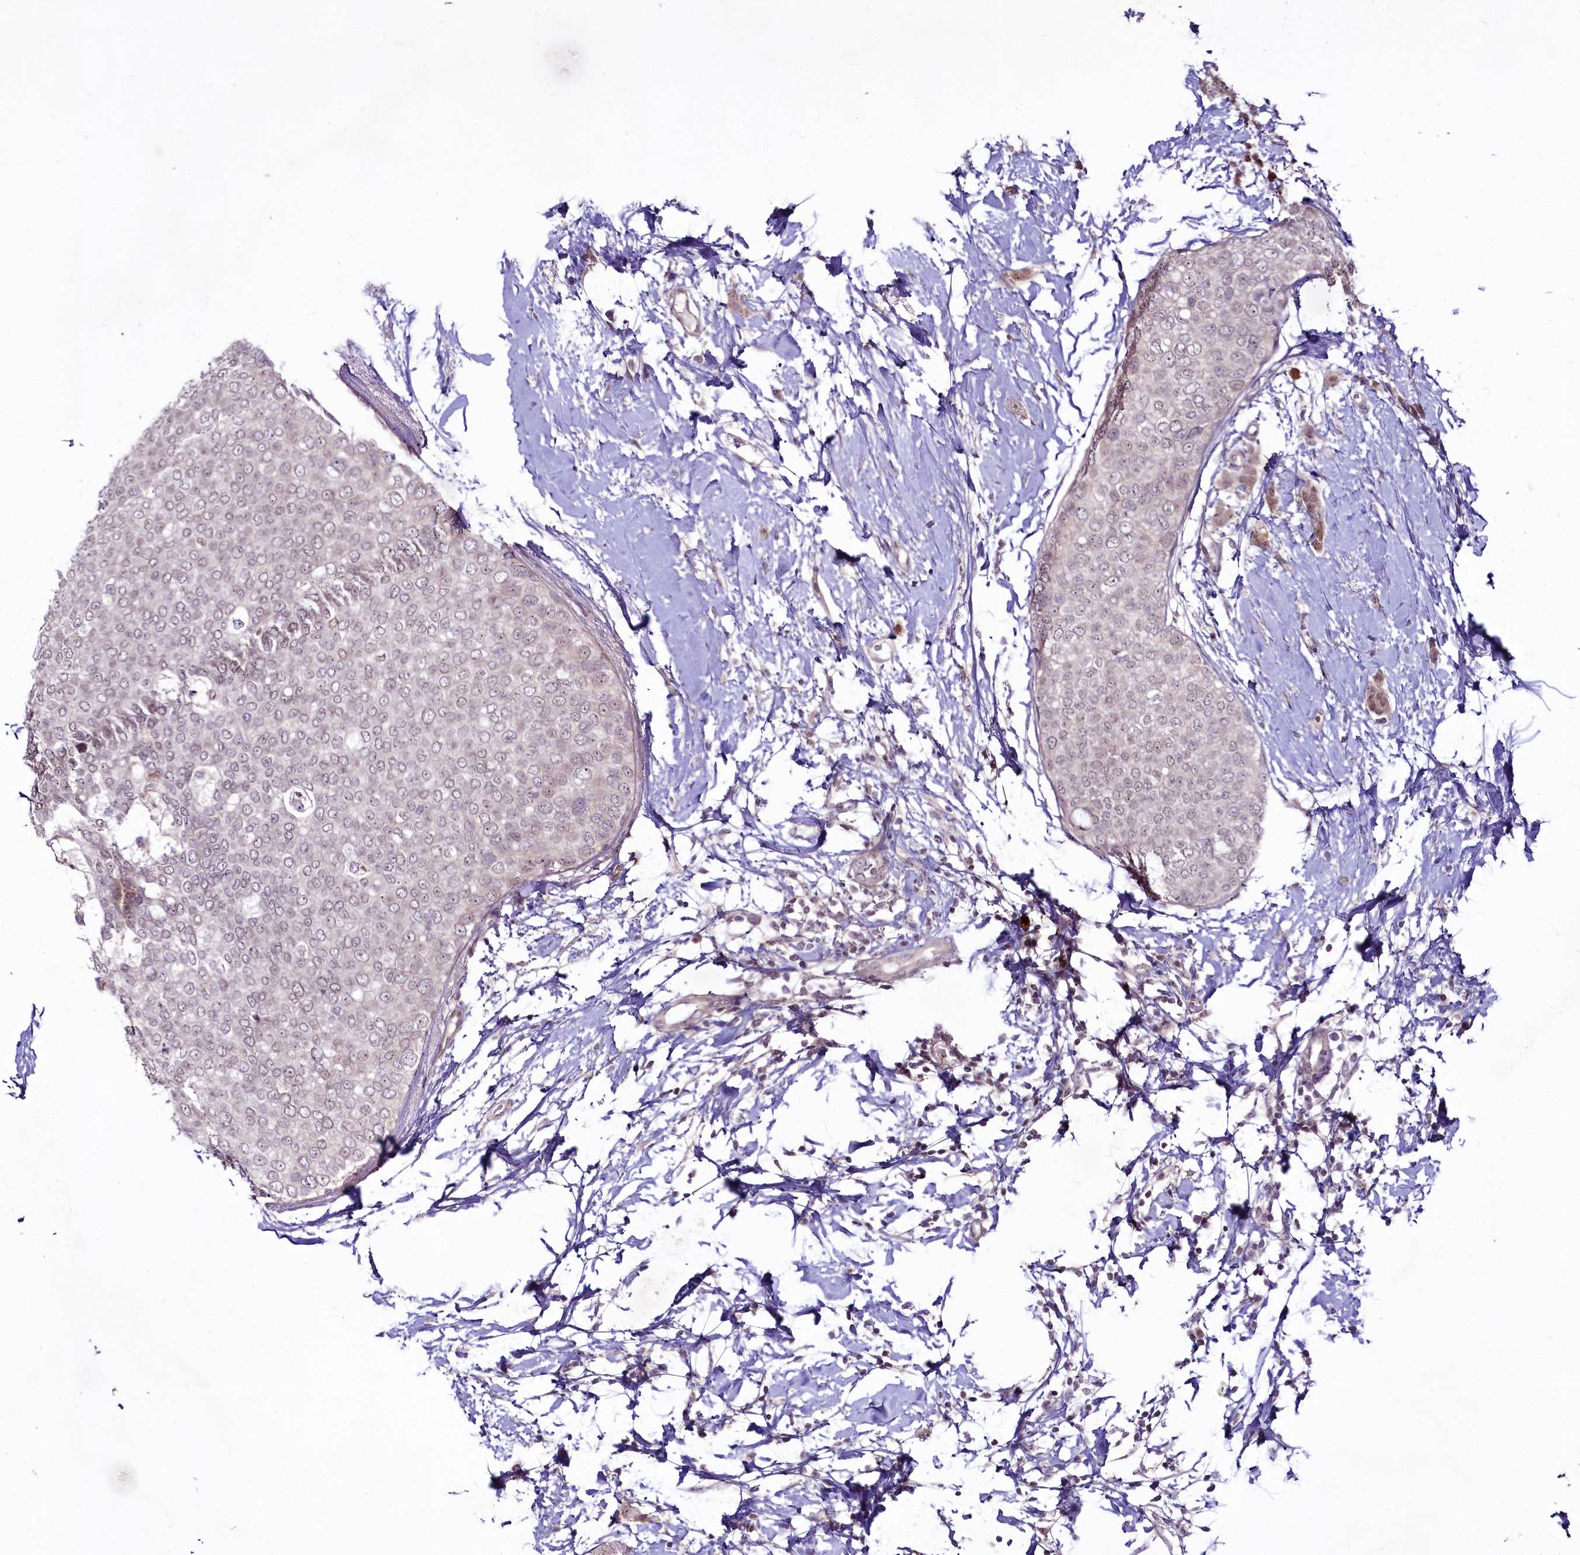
{"staining": {"intensity": "weak", "quantity": "25%-75%", "location": "nuclear"}, "tissue": "breast cancer", "cell_type": "Tumor cells", "image_type": "cancer", "snomed": [{"axis": "morphology", "description": "Duct carcinoma"}, {"axis": "topography", "description": "Breast"}], "caption": "Protein staining of breast invasive ductal carcinoma tissue displays weak nuclear staining in approximately 25%-75% of tumor cells.", "gene": "RSBN1", "patient": {"sex": "female", "age": 72}}